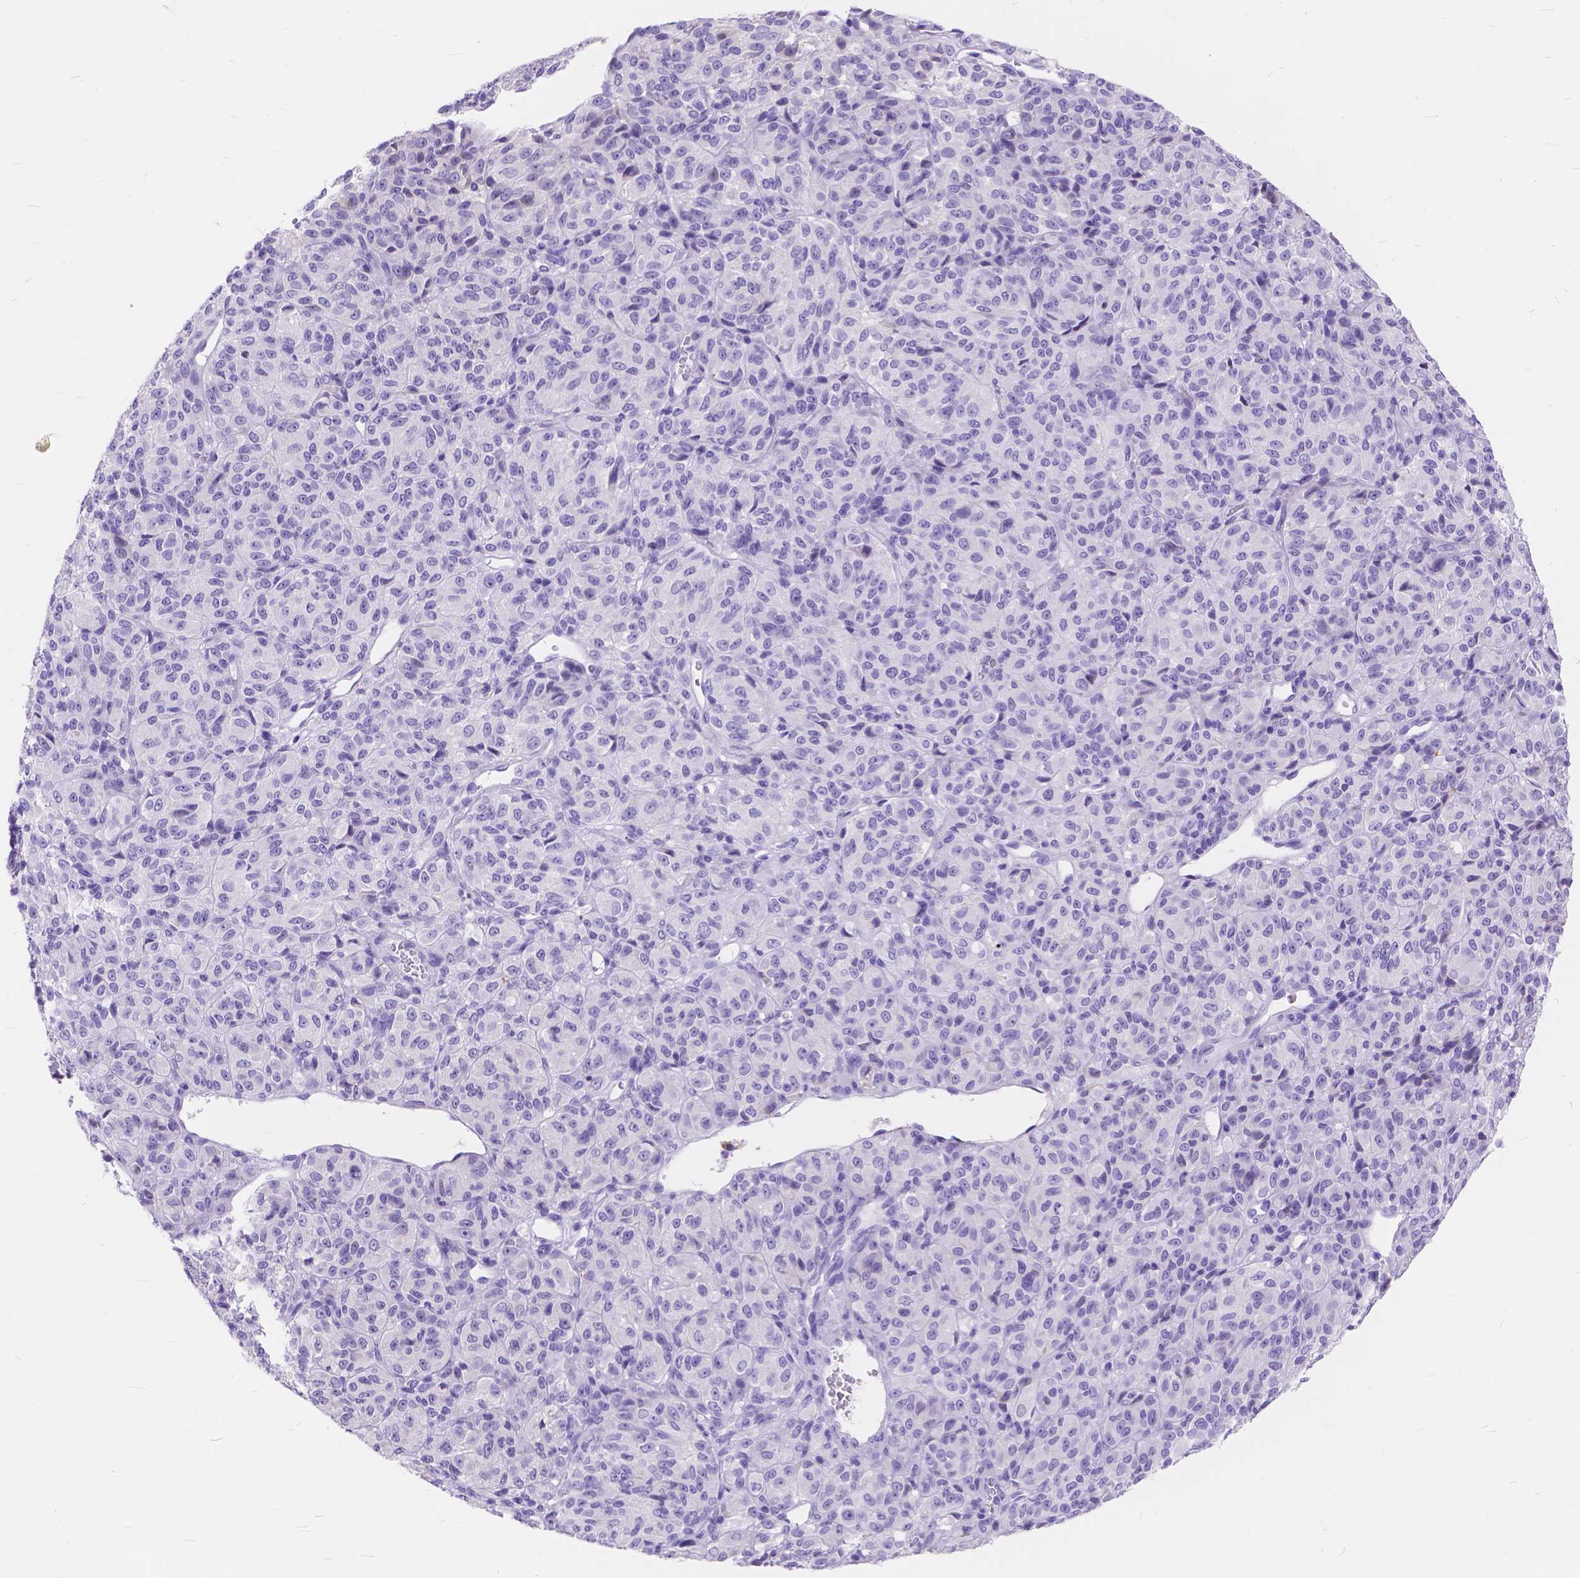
{"staining": {"intensity": "negative", "quantity": "none", "location": "none"}, "tissue": "melanoma", "cell_type": "Tumor cells", "image_type": "cancer", "snomed": [{"axis": "morphology", "description": "Malignant melanoma, Metastatic site"}, {"axis": "topography", "description": "Brain"}], "caption": "Immunohistochemistry (IHC) photomicrograph of human melanoma stained for a protein (brown), which exhibits no staining in tumor cells. Brightfield microscopy of IHC stained with DAB (brown) and hematoxylin (blue), captured at high magnification.", "gene": "FOXL2", "patient": {"sex": "female", "age": 56}}